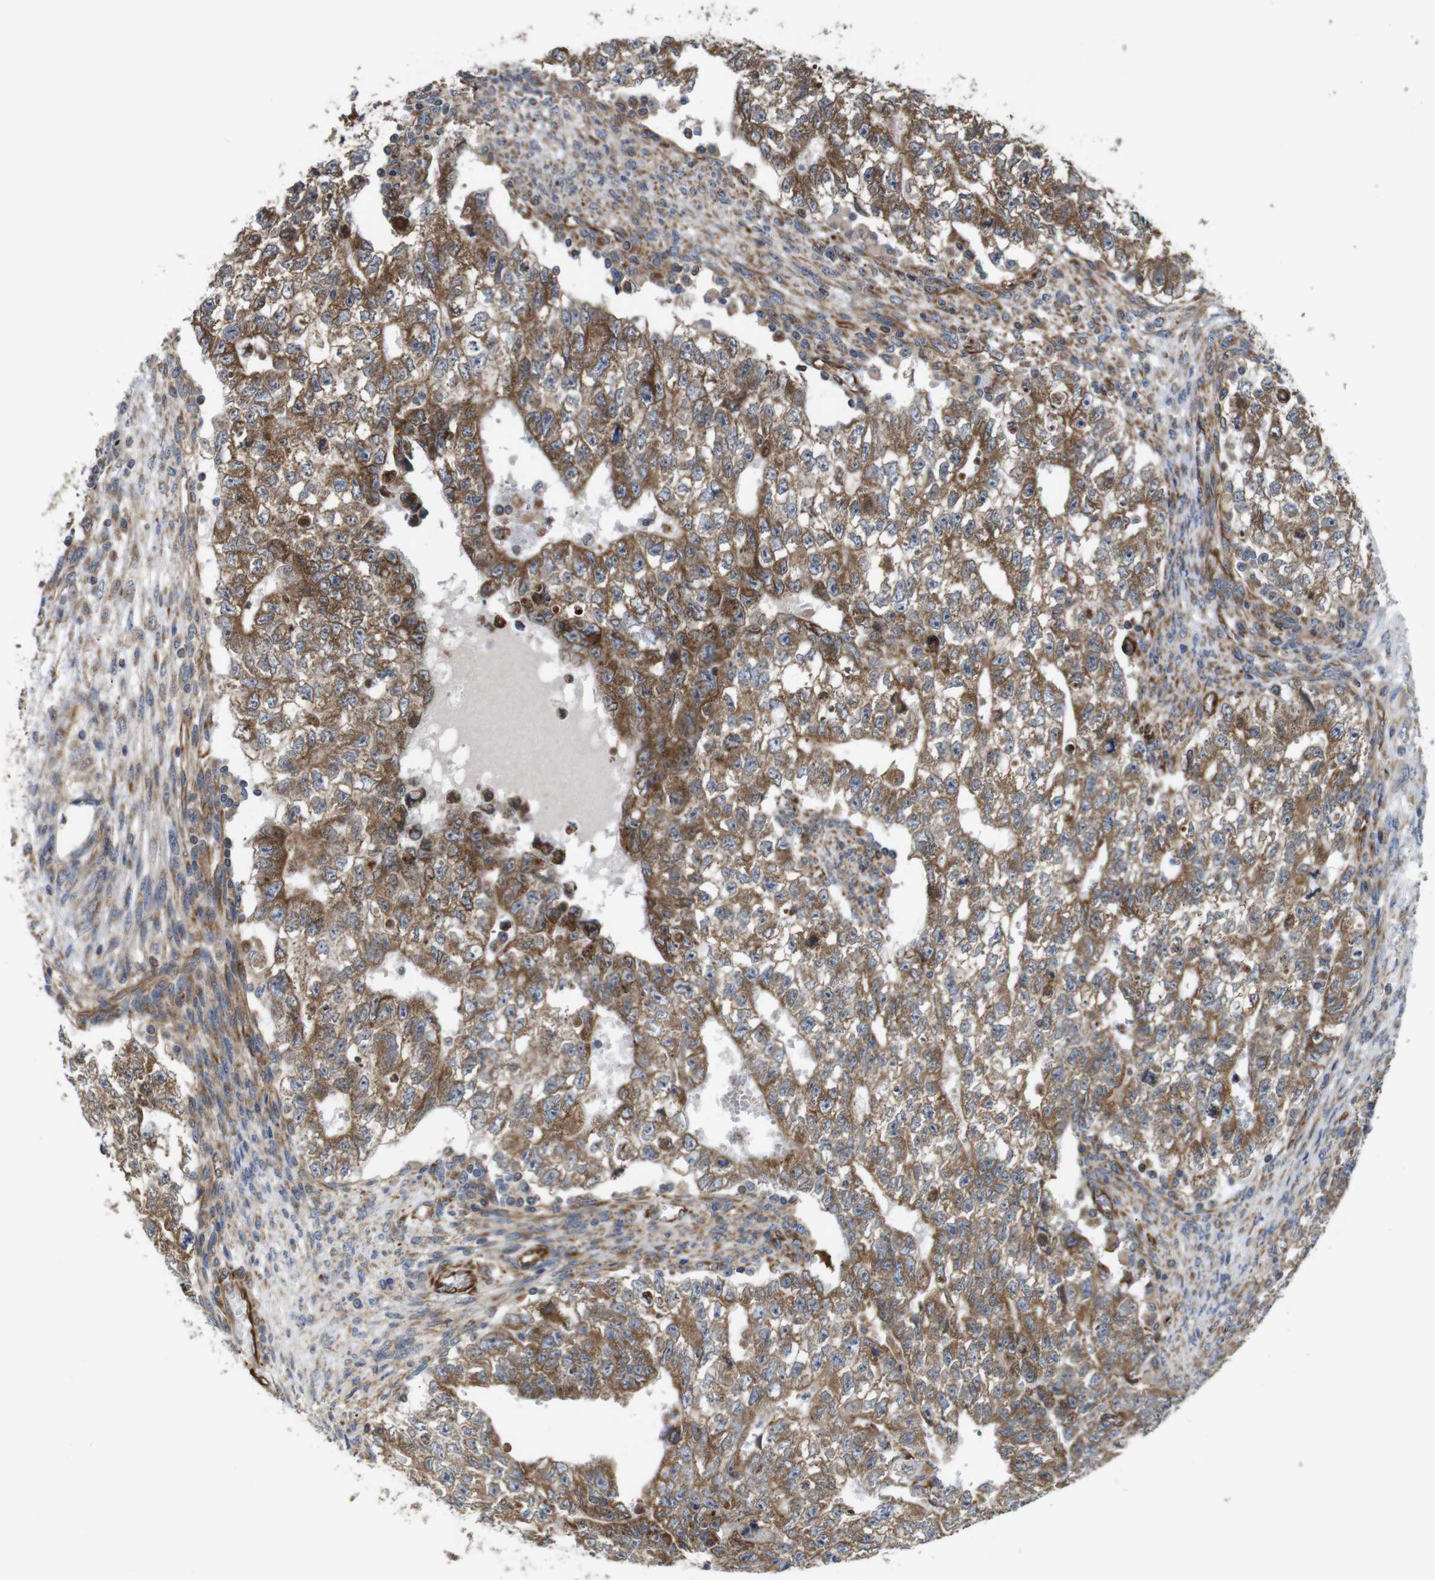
{"staining": {"intensity": "moderate", "quantity": ">75%", "location": "cytoplasmic/membranous"}, "tissue": "testis cancer", "cell_type": "Tumor cells", "image_type": "cancer", "snomed": [{"axis": "morphology", "description": "Seminoma, NOS"}, {"axis": "morphology", "description": "Carcinoma, Embryonal, NOS"}, {"axis": "topography", "description": "Testis"}], "caption": "There is medium levels of moderate cytoplasmic/membranous staining in tumor cells of testis cancer, as demonstrated by immunohistochemical staining (brown color).", "gene": "POMK", "patient": {"sex": "male", "age": 38}}